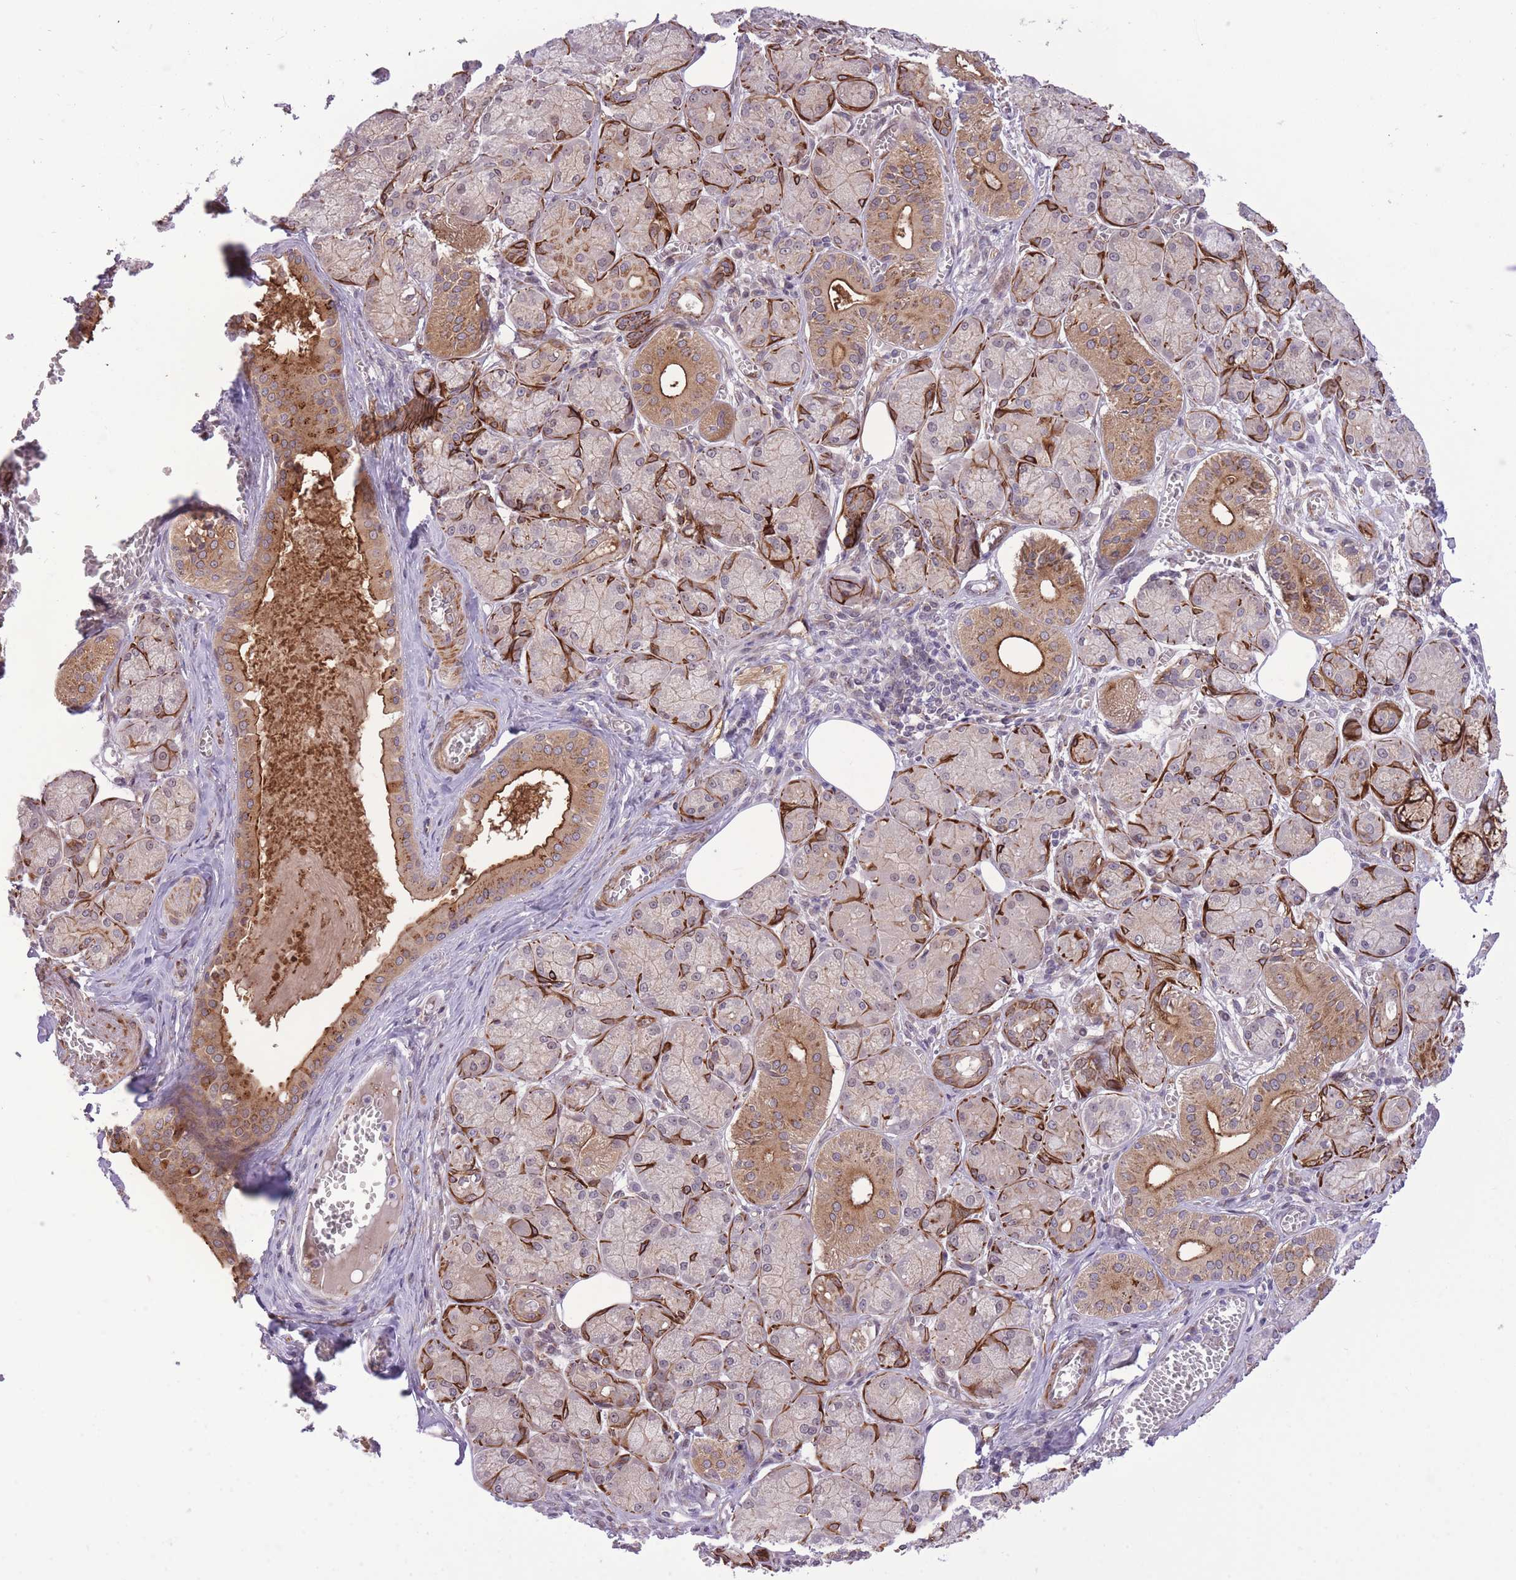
{"staining": {"intensity": "strong", "quantity": "25%-75%", "location": "cytoplasmic/membranous"}, "tissue": "salivary gland", "cell_type": "Glandular cells", "image_type": "normal", "snomed": [{"axis": "morphology", "description": "Normal tissue, NOS"}, {"axis": "topography", "description": "Salivary gland"}], "caption": "Protein staining by immunohistochemistry demonstrates strong cytoplasmic/membranous staining in approximately 25%-75% of glandular cells in normal salivary gland.", "gene": "ZBED5", "patient": {"sex": "male", "age": 74}}